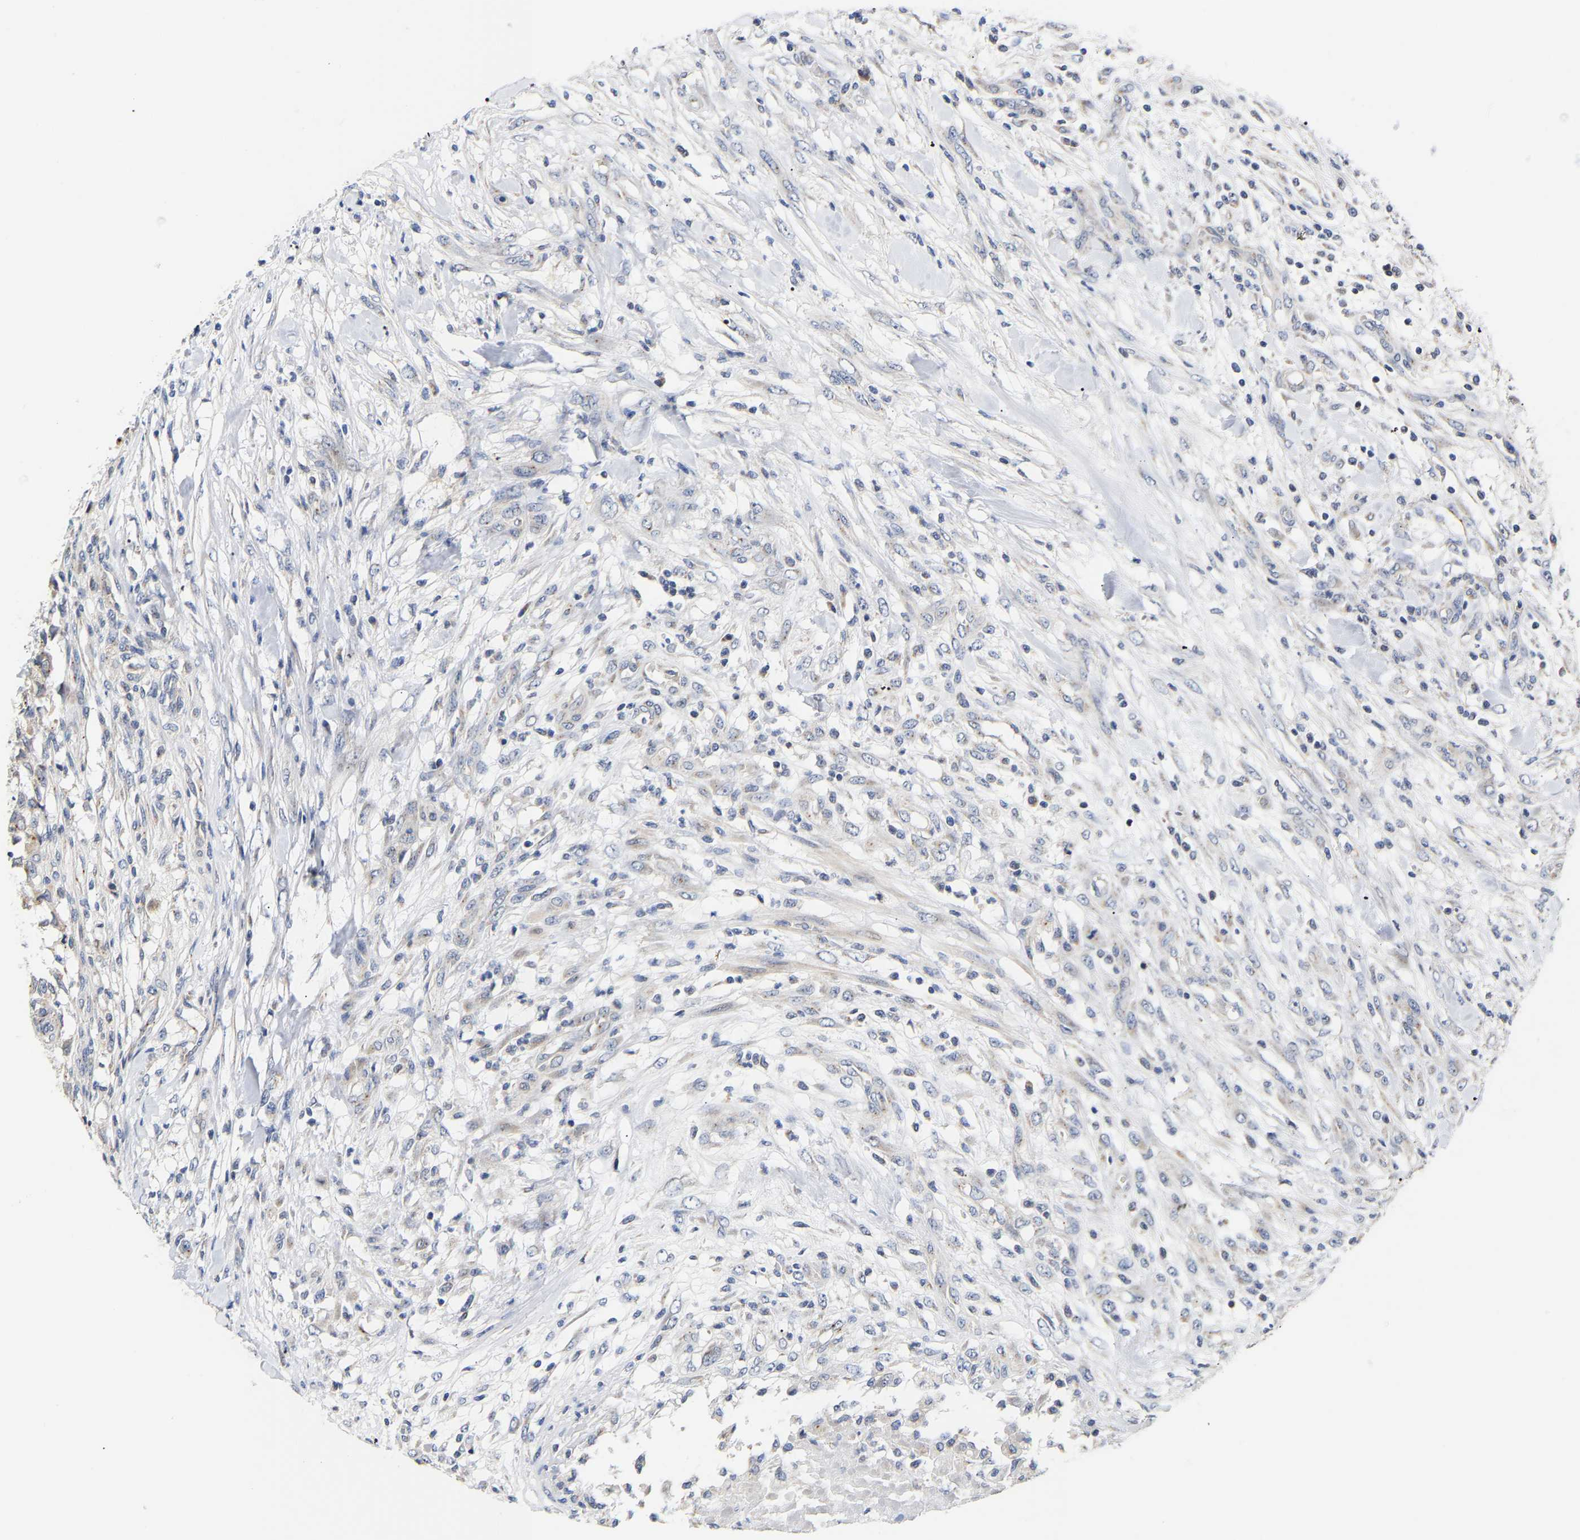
{"staining": {"intensity": "negative", "quantity": "none", "location": "none"}, "tissue": "testis cancer", "cell_type": "Tumor cells", "image_type": "cancer", "snomed": [{"axis": "morphology", "description": "Seminoma, NOS"}, {"axis": "topography", "description": "Testis"}], "caption": "Tumor cells are negative for protein expression in human testis cancer. Nuclei are stained in blue.", "gene": "PCNT", "patient": {"sex": "male", "age": 59}}